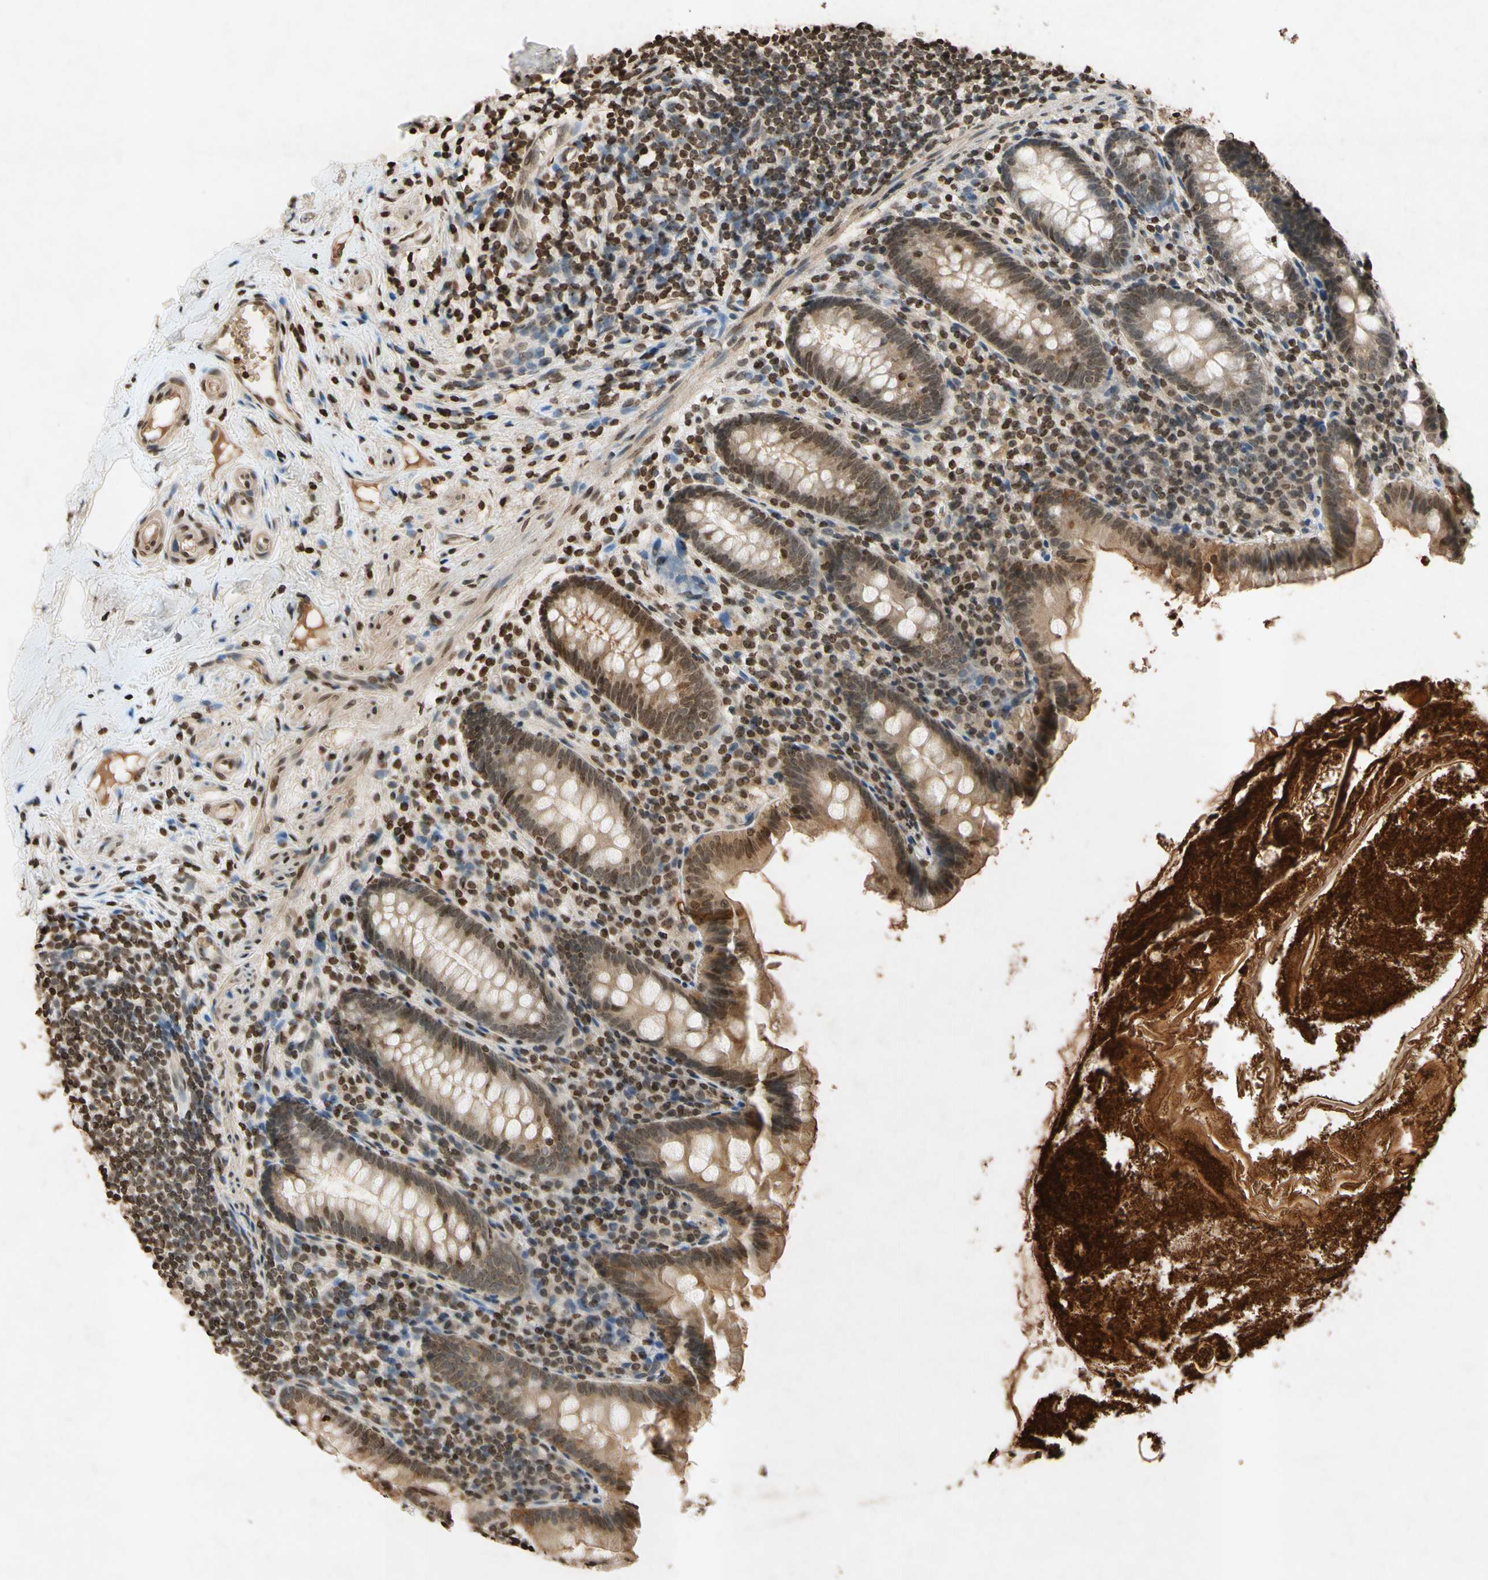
{"staining": {"intensity": "moderate", "quantity": ">75%", "location": "cytoplasmic/membranous,nuclear"}, "tissue": "appendix", "cell_type": "Glandular cells", "image_type": "normal", "snomed": [{"axis": "morphology", "description": "Normal tissue, NOS"}, {"axis": "topography", "description": "Appendix"}], "caption": "This histopathology image demonstrates benign appendix stained with IHC to label a protein in brown. The cytoplasmic/membranous,nuclear of glandular cells show moderate positivity for the protein. Nuclei are counter-stained blue.", "gene": "HOXB3", "patient": {"sex": "male", "age": 52}}